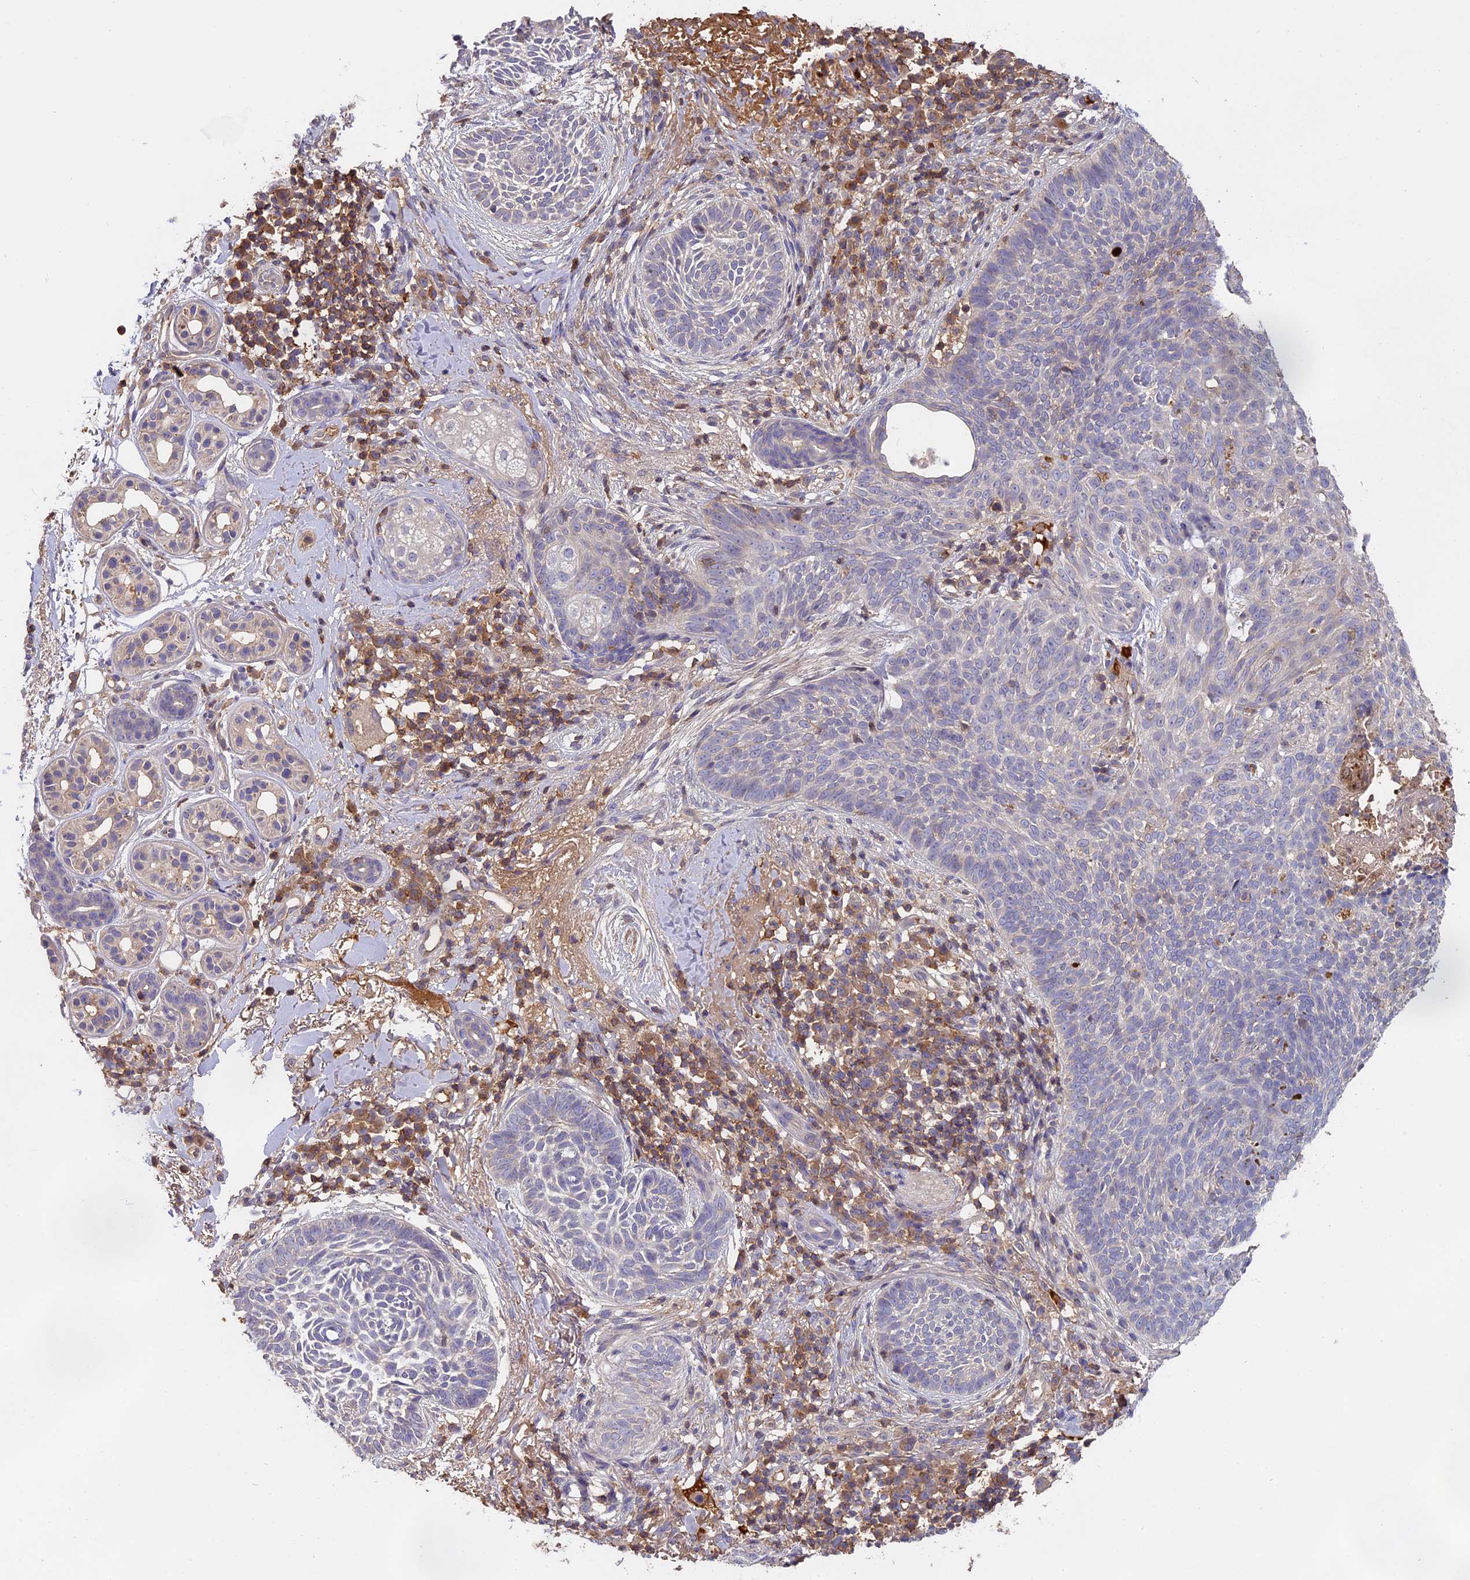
{"staining": {"intensity": "negative", "quantity": "none", "location": "none"}, "tissue": "skin cancer", "cell_type": "Tumor cells", "image_type": "cancer", "snomed": [{"axis": "morphology", "description": "Basal cell carcinoma"}, {"axis": "topography", "description": "Skin"}], "caption": "Human skin basal cell carcinoma stained for a protein using immunohistochemistry (IHC) reveals no expression in tumor cells.", "gene": "CFAP119", "patient": {"sex": "male", "age": 85}}